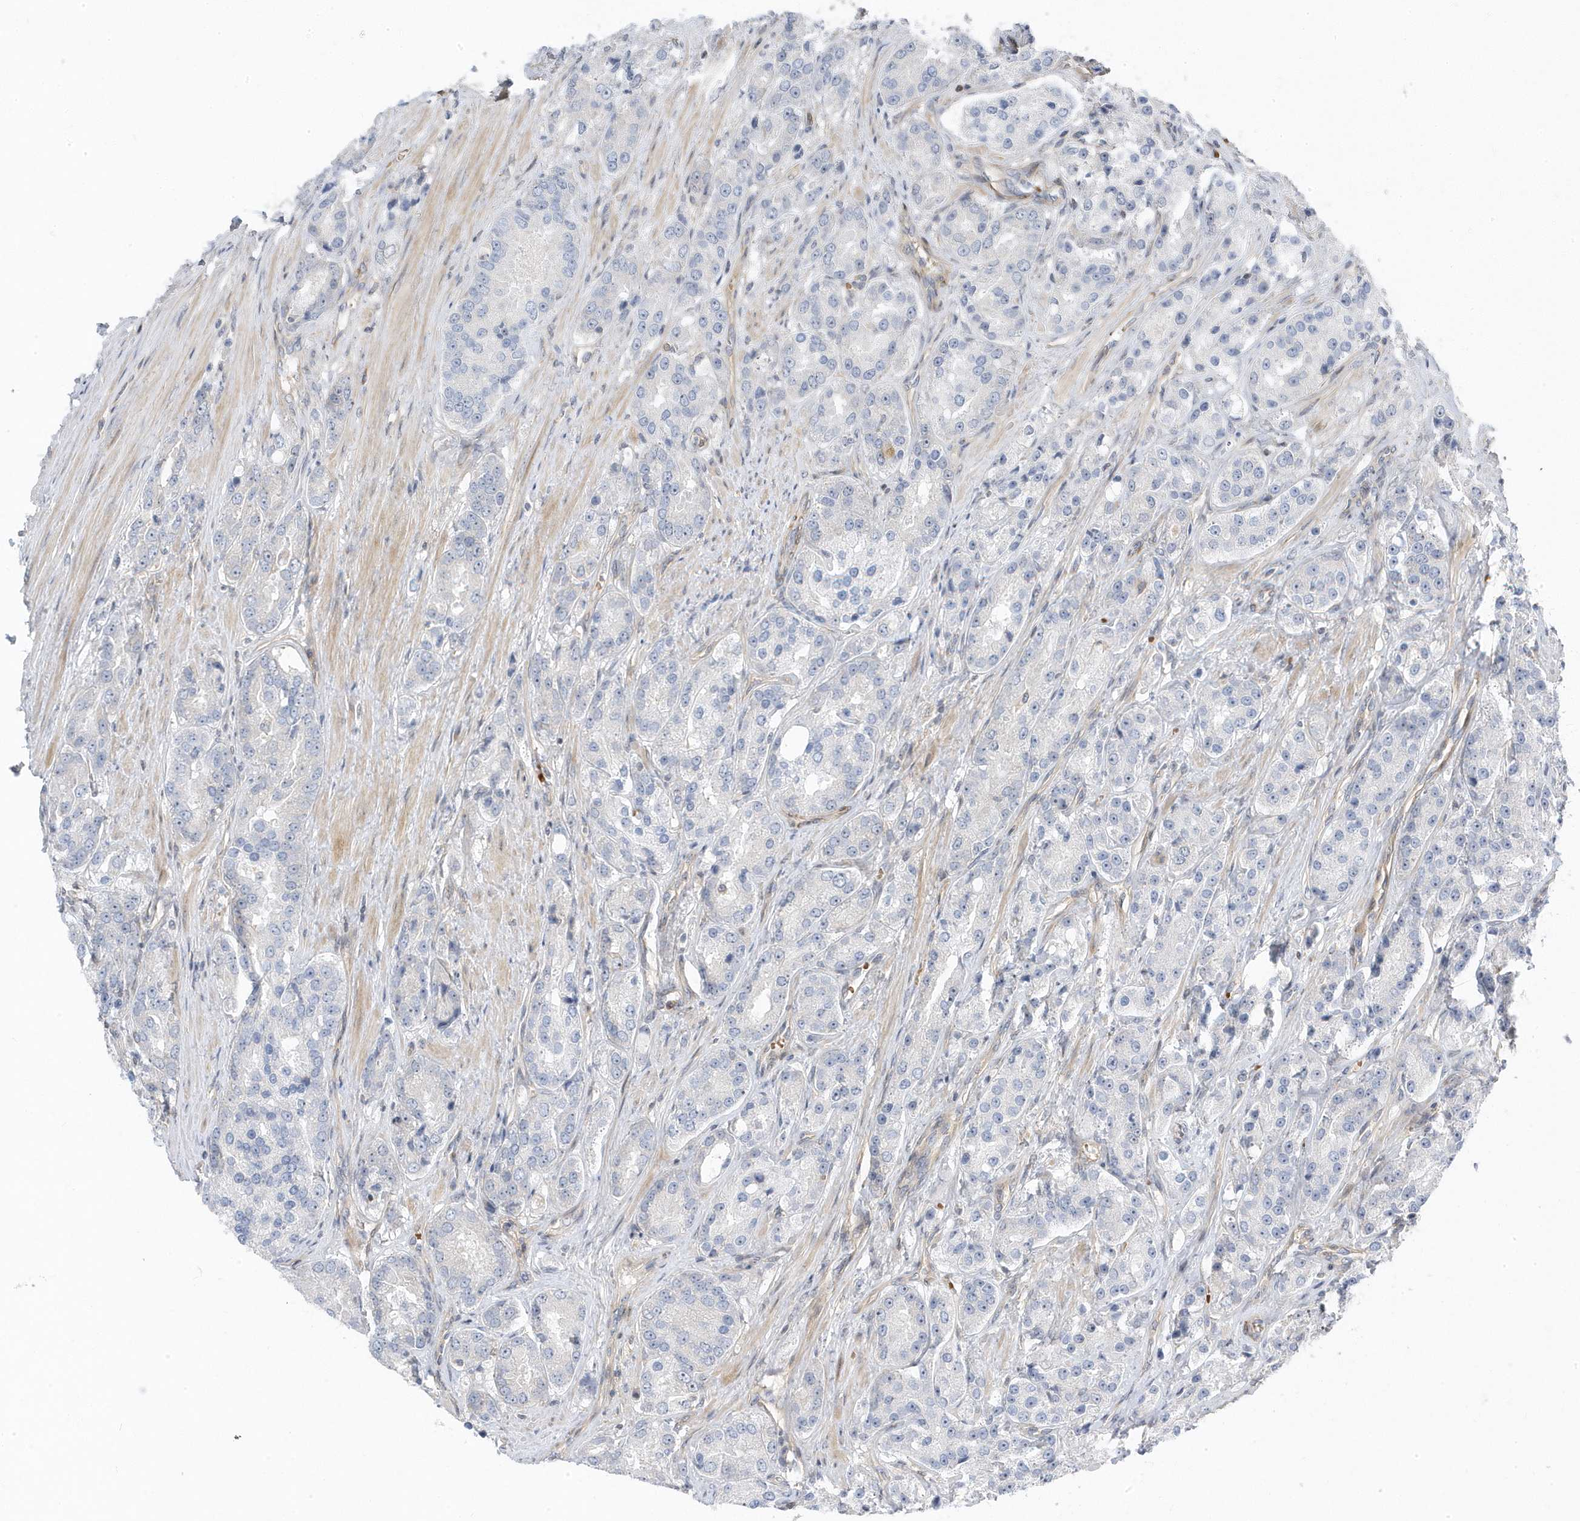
{"staining": {"intensity": "negative", "quantity": "none", "location": "none"}, "tissue": "prostate cancer", "cell_type": "Tumor cells", "image_type": "cancer", "snomed": [{"axis": "morphology", "description": "Adenocarcinoma, High grade"}, {"axis": "topography", "description": "Prostate"}], "caption": "A histopathology image of prostate adenocarcinoma (high-grade) stained for a protein shows no brown staining in tumor cells. (DAB IHC with hematoxylin counter stain).", "gene": "MAP7D3", "patient": {"sex": "male", "age": 60}}